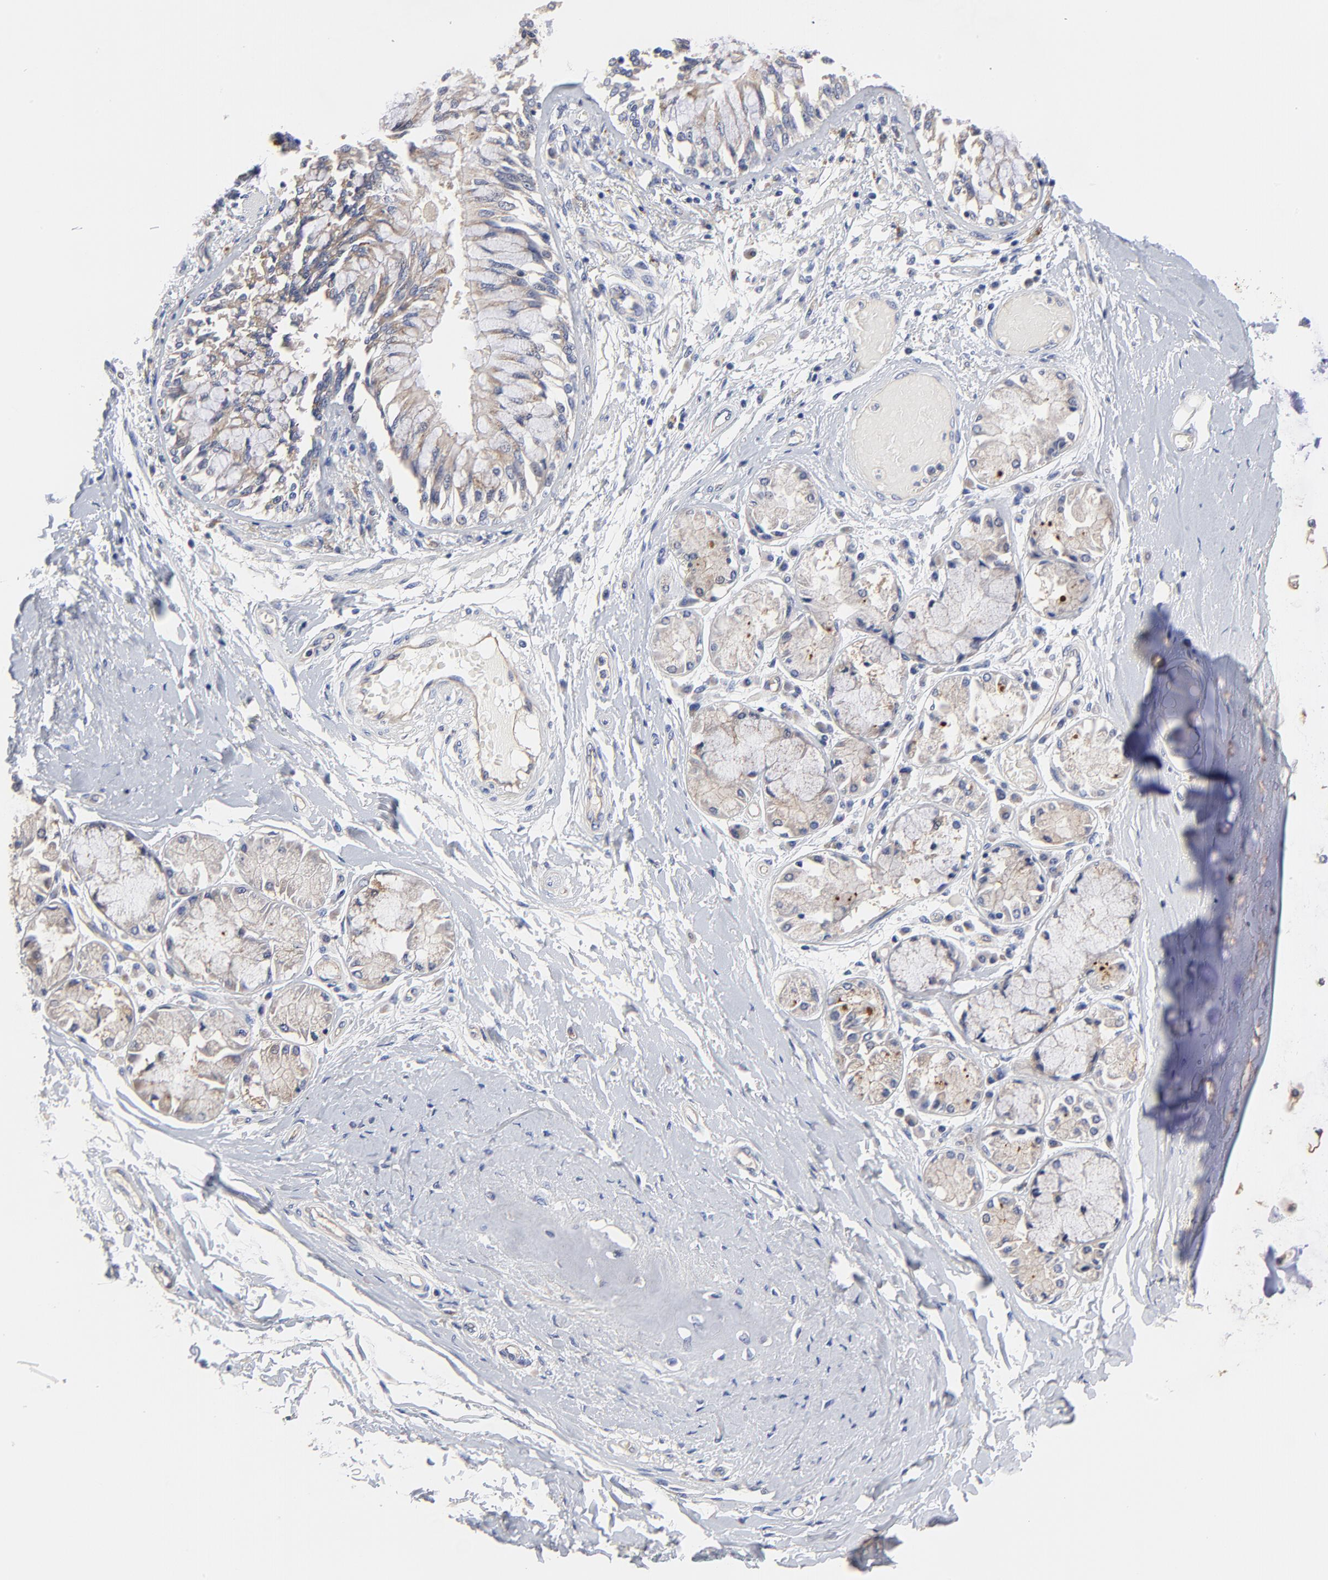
{"staining": {"intensity": "negative", "quantity": "none", "location": "none"}, "tissue": "bronchus", "cell_type": "Respiratory epithelial cells", "image_type": "normal", "snomed": [{"axis": "morphology", "description": "Normal tissue, NOS"}, {"axis": "topography", "description": "Cartilage tissue"}, {"axis": "topography", "description": "Bronchus"}, {"axis": "topography", "description": "Lung"}, {"axis": "topography", "description": "Peripheral nerve tissue"}], "caption": "Immunohistochemistry (IHC) of normal human bronchus displays no expression in respiratory epithelial cells.", "gene": "FBXL2", "patient": {"sex": "female", "age": 49}}